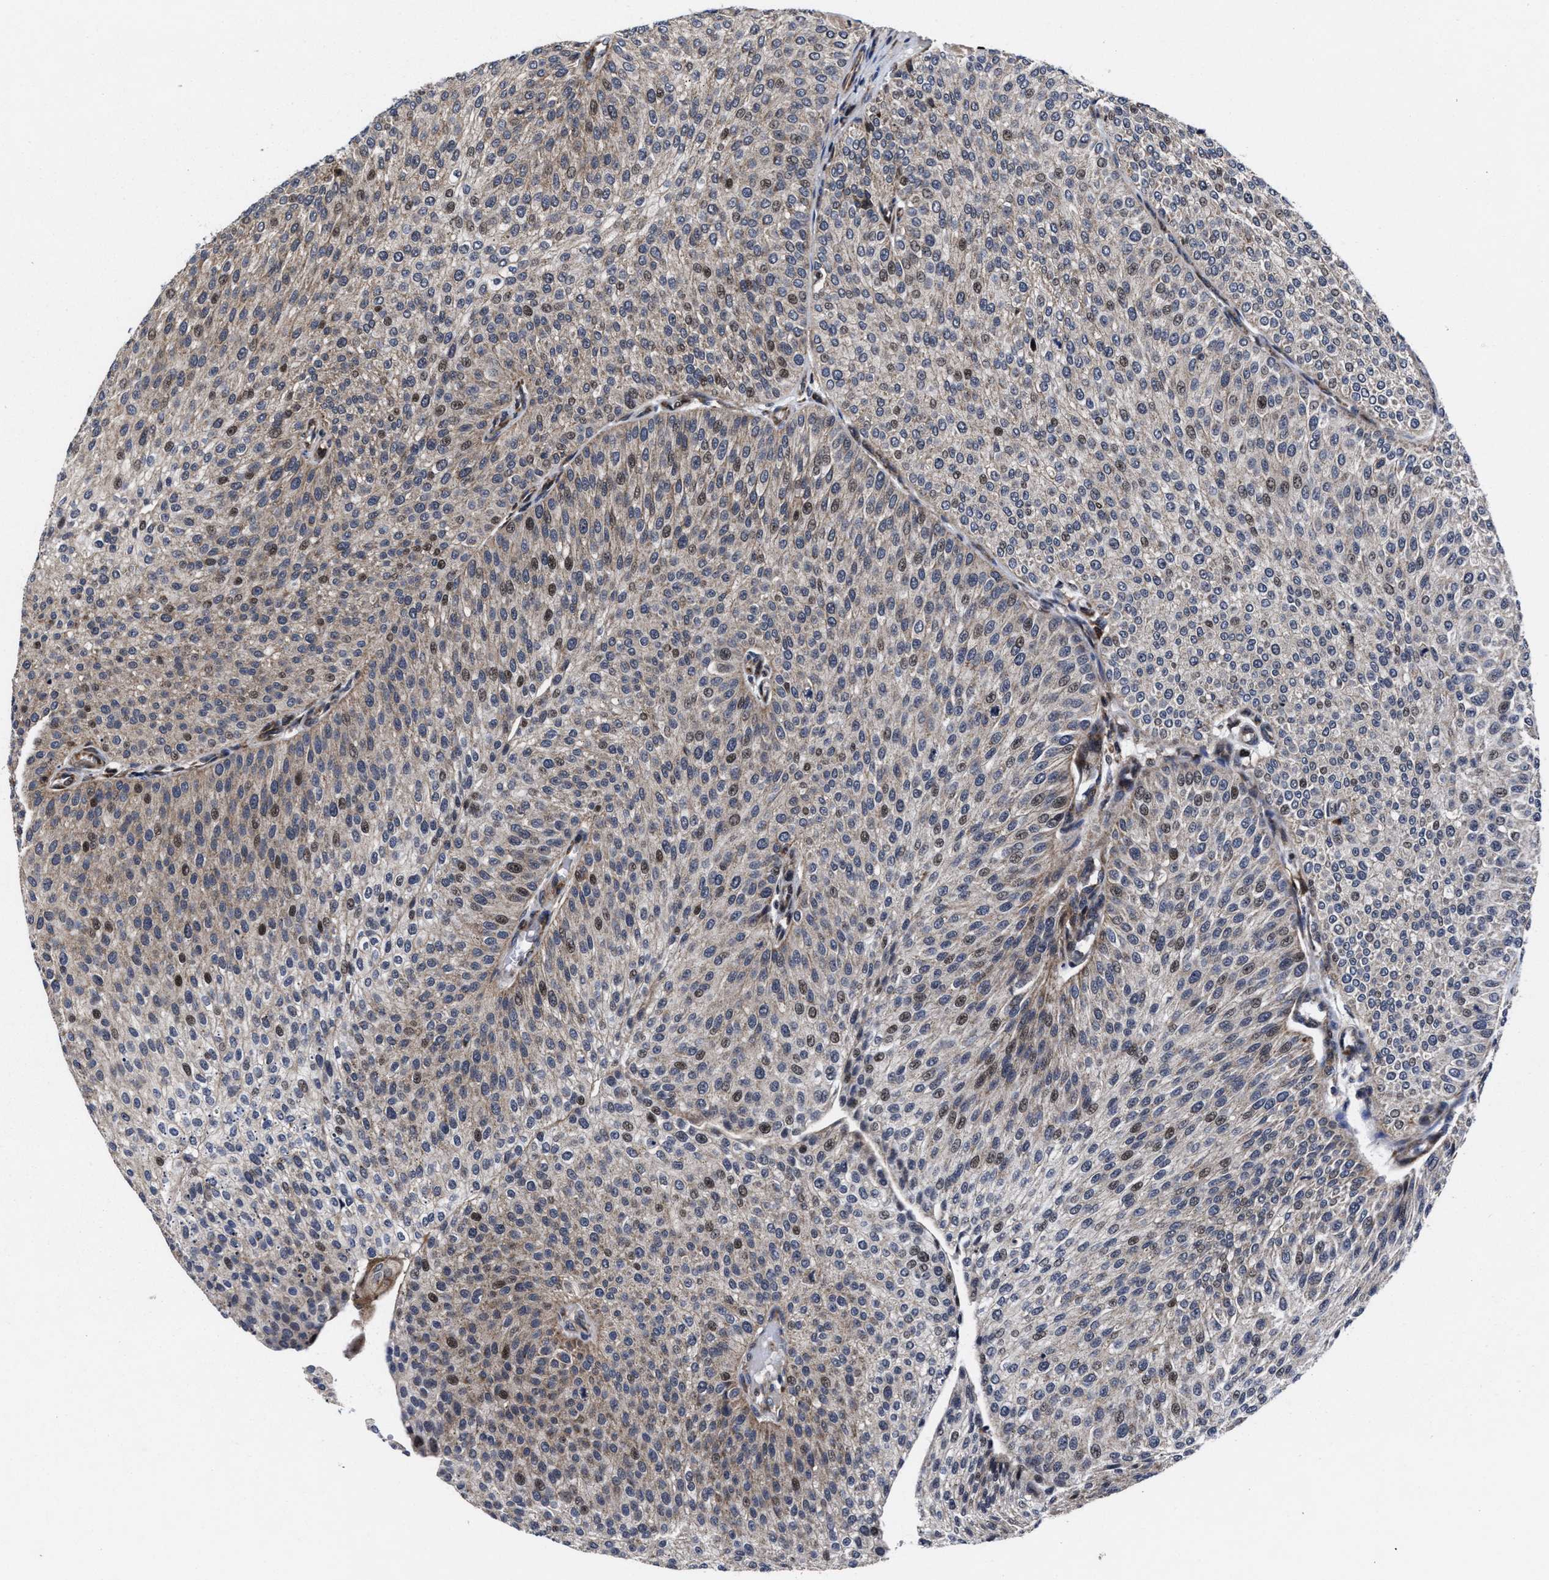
{"staining": {"intensity": "weak", "quantity": ">75%", "location": "cytoplasmic/membranous,nuclear"}, "tissue": "urothelial cancer", "cell_type": "Tumor cells", "image_type": "cancer", "snomed": [{"axis": "morphology", "description": "Urothelial carcinoma, Low grade"}, {"axis": "topography", "description": "Smooth muscle"}, {"axis": "topography", "description": "Urinary bladder"}], "caption": "Urothelial cancer stained for a protein exhibits weak cytoplasmic/membranous and nuclear positivity in tumor cells. (DAB (3,3'-diaminobenzidine) IHC with brightfield microscopy, high magnification).", "gene": "MRPL50", "patient": {"sex": "male", "age": 60}}